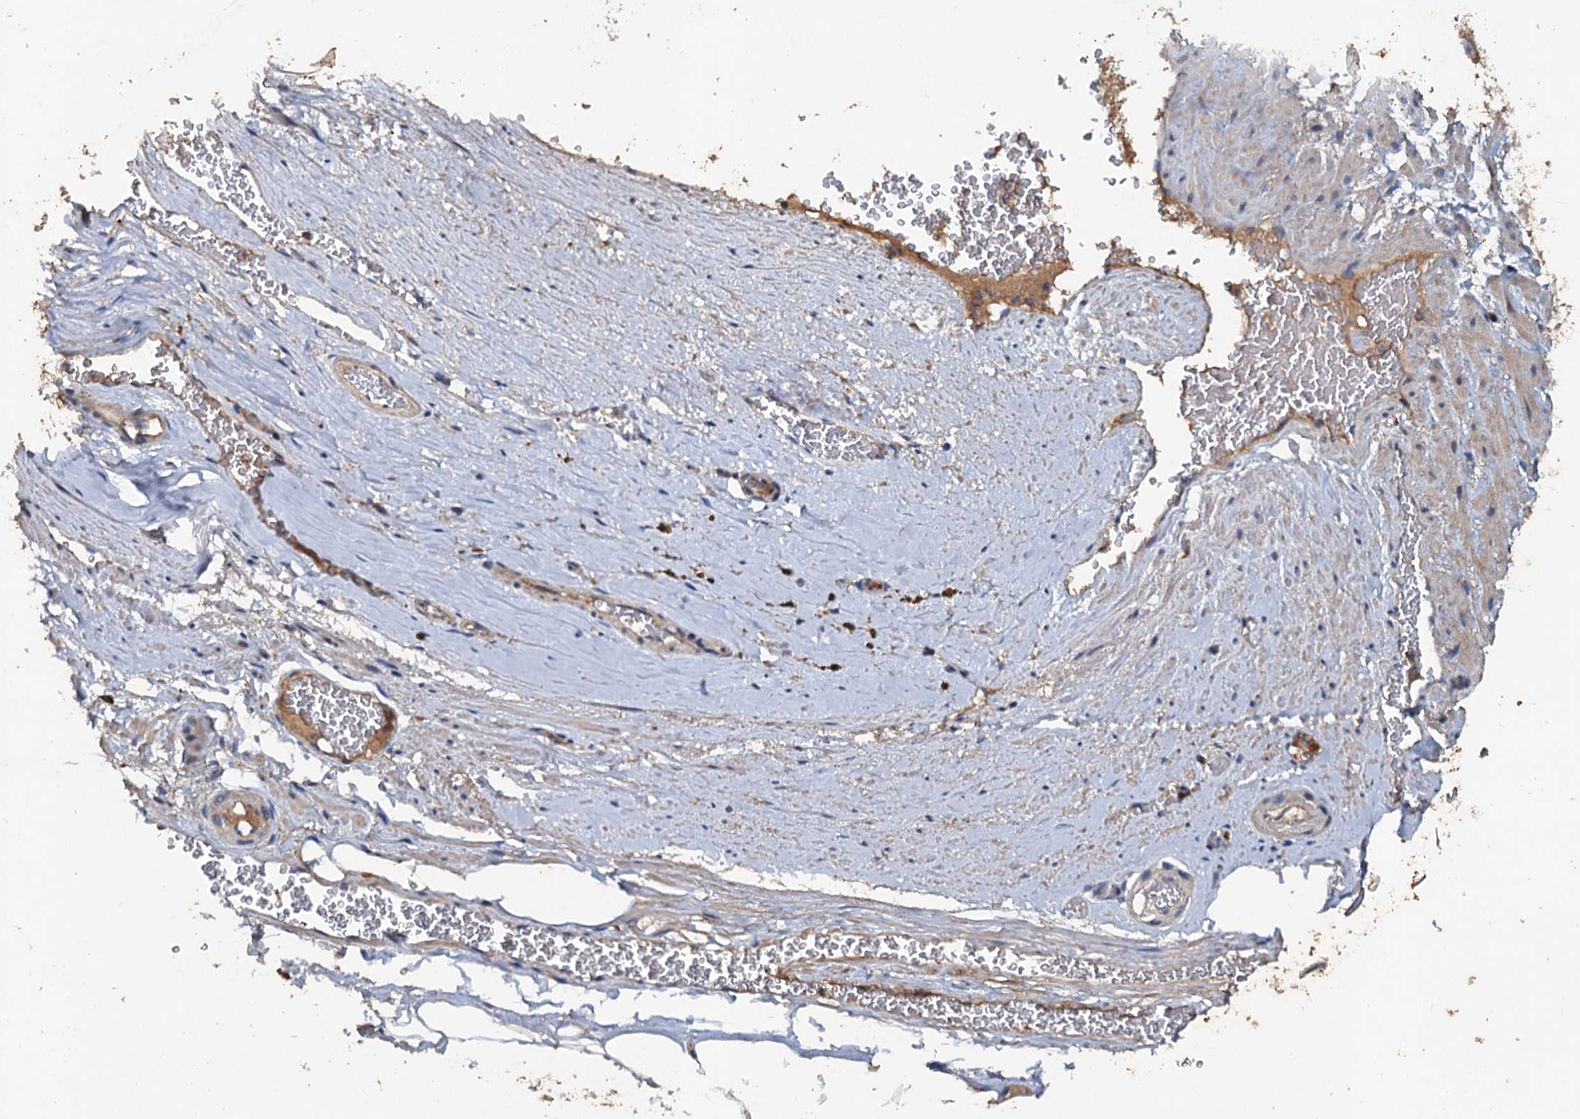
{"staining": {"intensity": "moderate", "quantity": "25%-75%", "location": "cytoplasmic/membranous"}, "tissue": "adipose tissue", "cell_type": "Adipocytes", "image_type": "normal", "snomed": [{"axis": "morphology", "description": "Normal tissue, NOS"}, {"axis": "morphology", "description": "Adenocarcinoma, Low grade"}, {"axis": "topography", "description": "Prostate"}, {"axis": "topography", "description": "Peripheral nerve tissue"}], "caption": "Protein expression analysis of unremarkable human adipose tissue reveals moderate cytoplasmic/membranous expression in approximately 25%-75% of adipocytes.", "gene": "TAPBPL", "patient": {"sex": "male", "age": 63}}